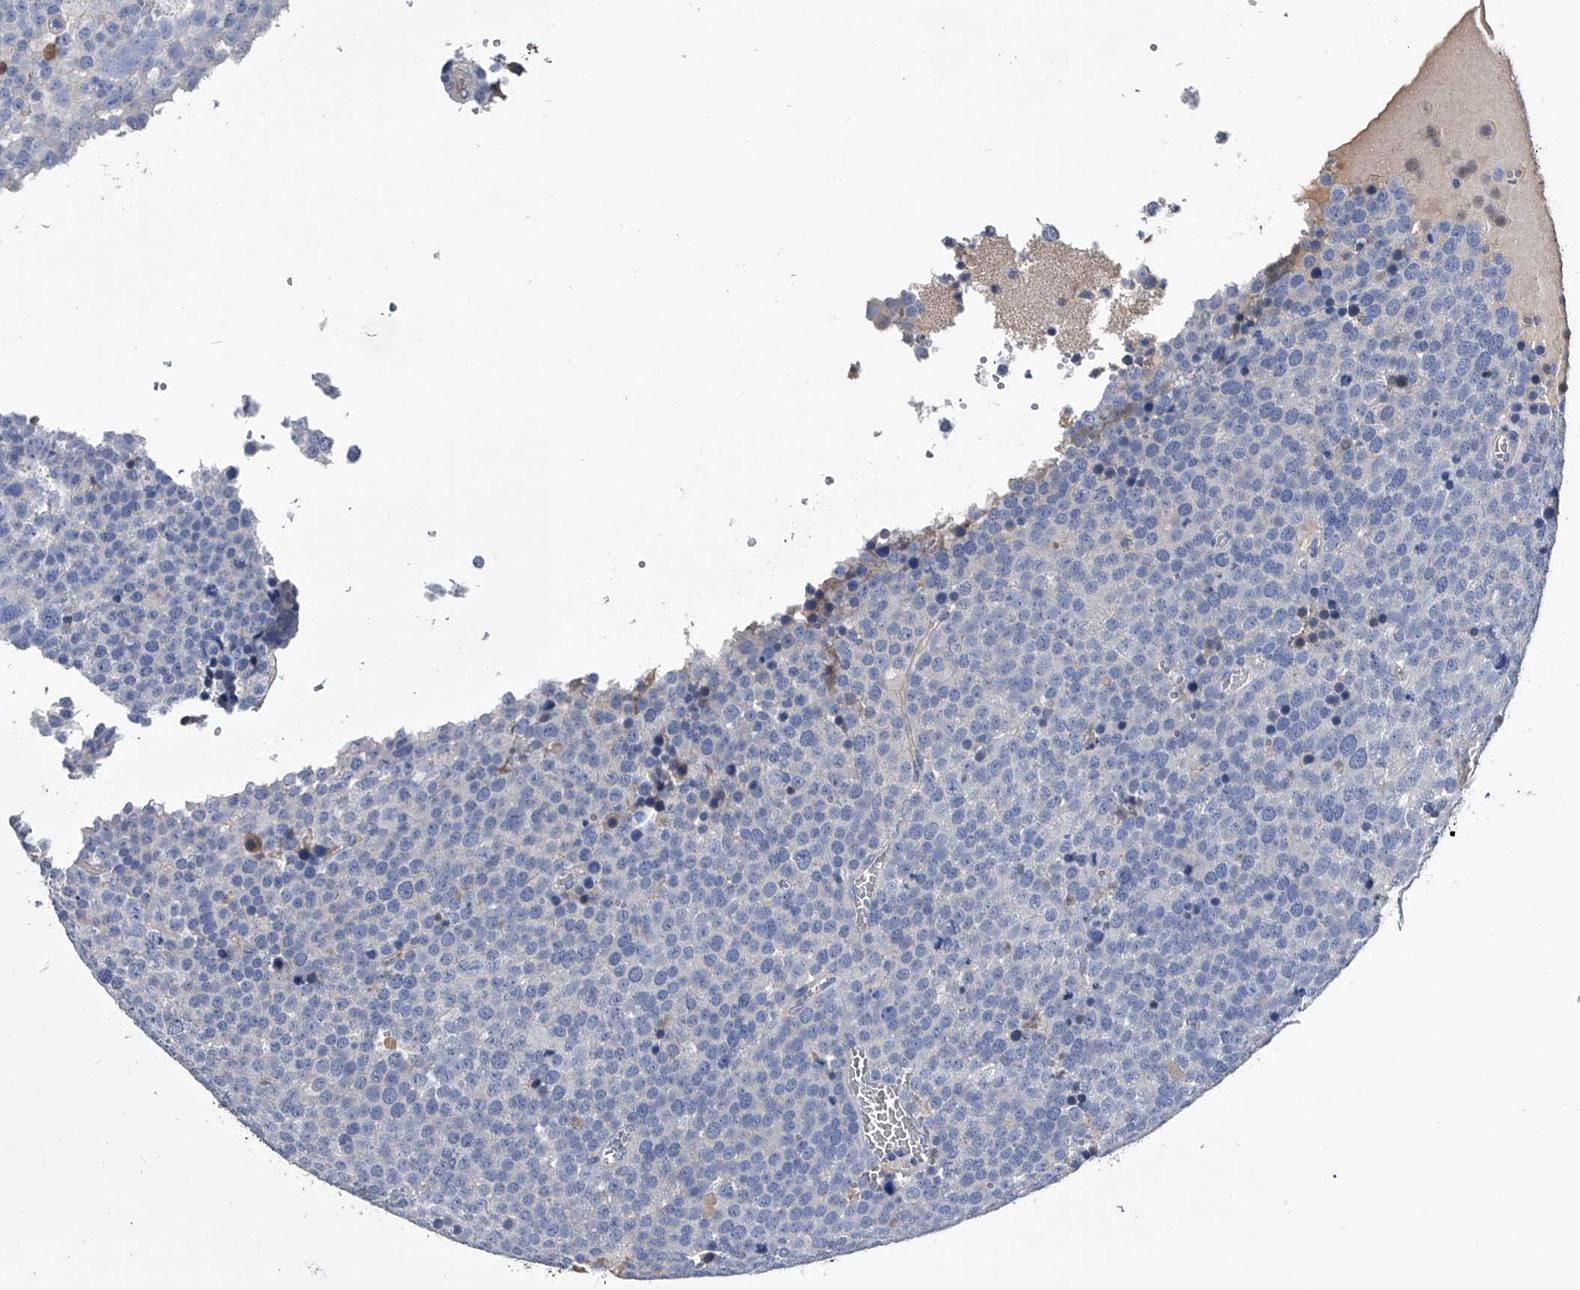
{"staining": {"intensity": "negative", "quantity": "none", "location": "none"}, "tissue": "testis cancer", "cell_type": "Tumor cells", "image_type": "cancer", "snomed": [{"axis": "morphology", "description": "Seminoma, NOS"}, {"axis": "topography", "description": "Testis"}], "caption": "A high-resolution micrograph shows IHC staining of seminoma (testis), which shows no significant staining in tumor cells.", "gene": "EFCAB7", "patient": {"sex": "male", "age": 71}}